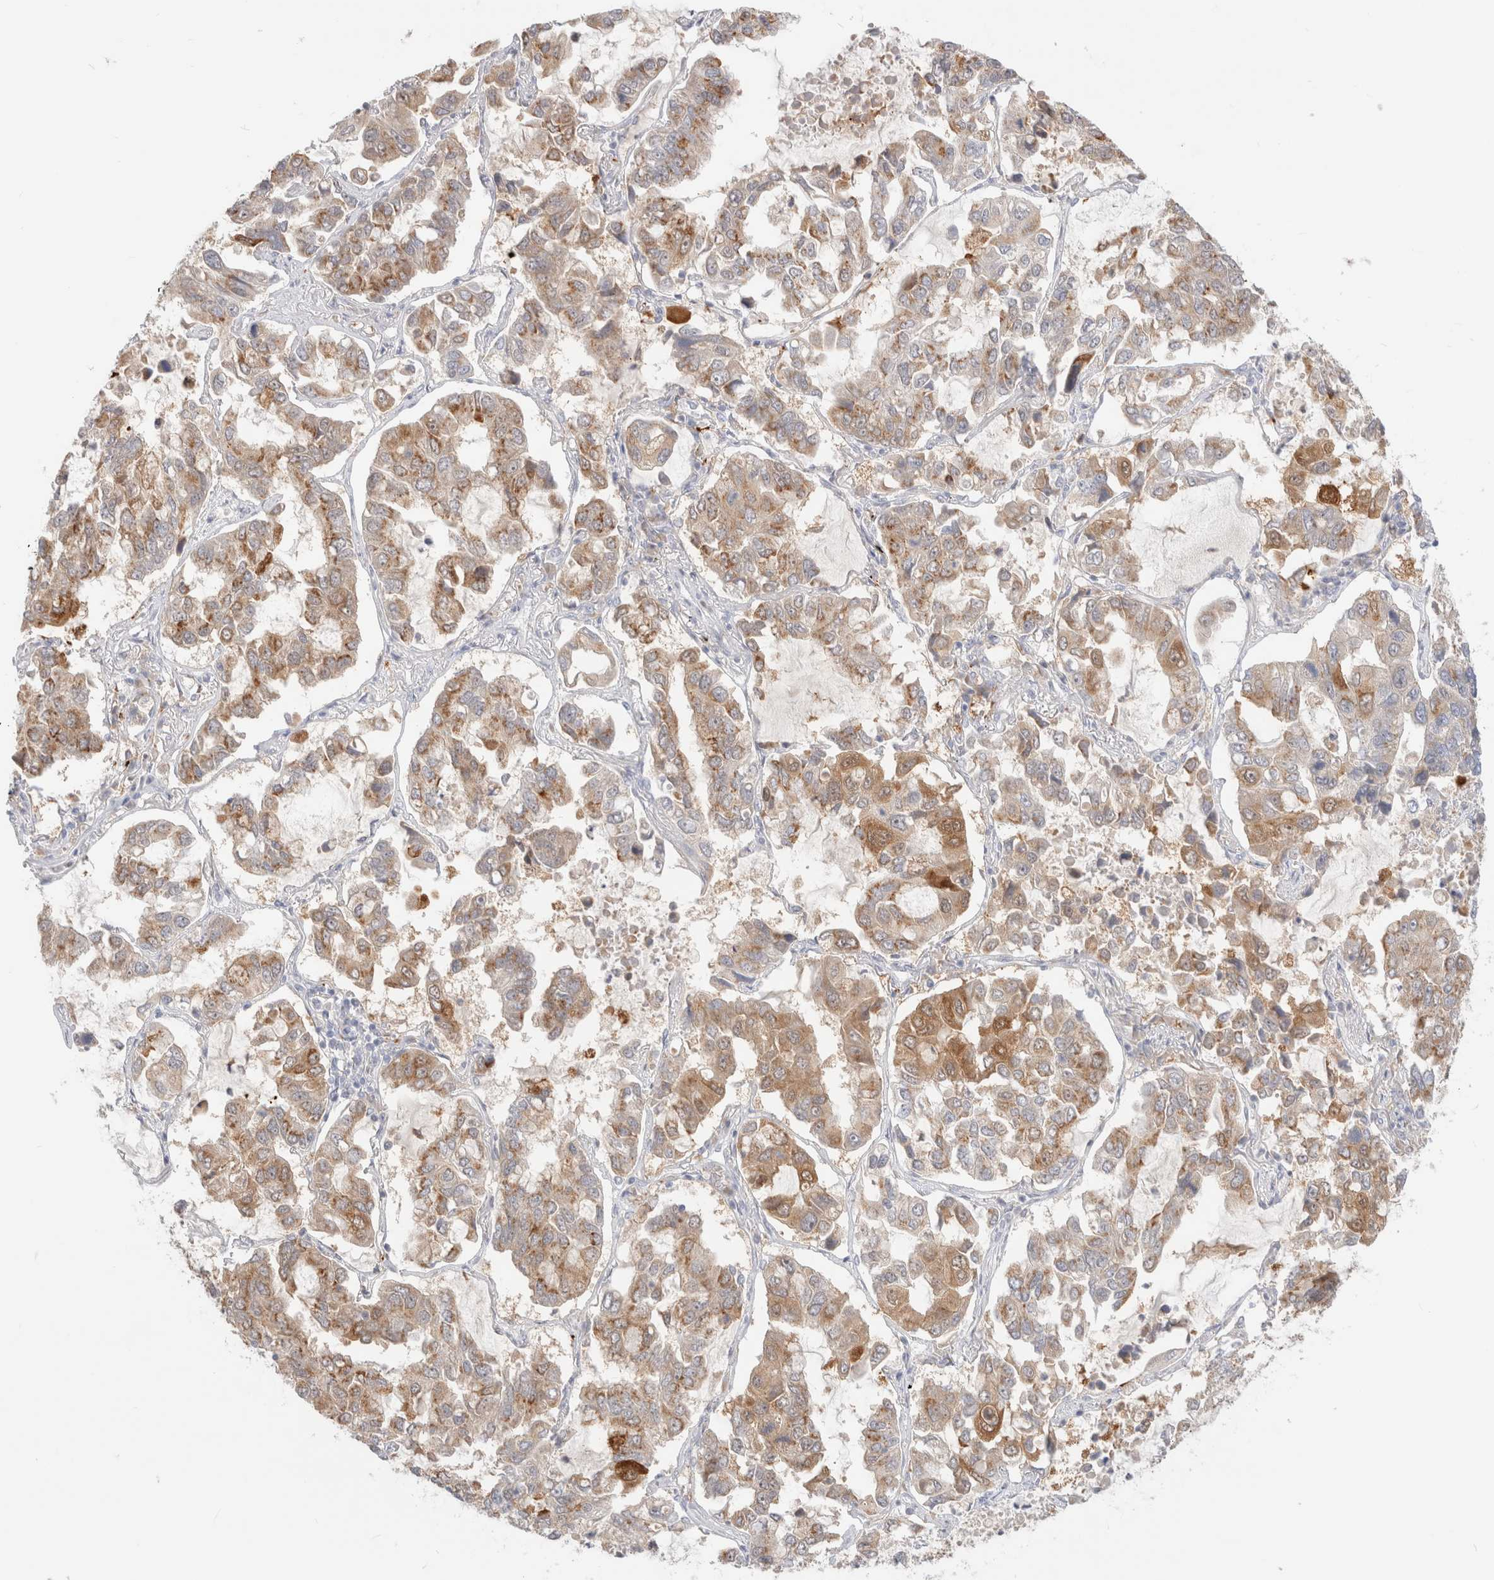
{"staining": {"intensity": "moderate", "quantity": ">75%", "location": "cytoplasmic/membranous"}, "tissue": "lung cancer", "cell_type": "Tumor cells", "image_type": "cancer", "snomed": [{"axis": "morphology", "description": "Adenocarcinoma, NOS"}, {"axis": "topography", "description": "Lung"}], "caption": "Lung adenocarcinoma stained with DAB immunohistochemistry (IHC) displays medium levels of moderate cytoplasmic/membranous expression in approximately >75% of tumor cells.", "gene": "EFCAB13", "patient": {"sex": "male", "age": 64}}